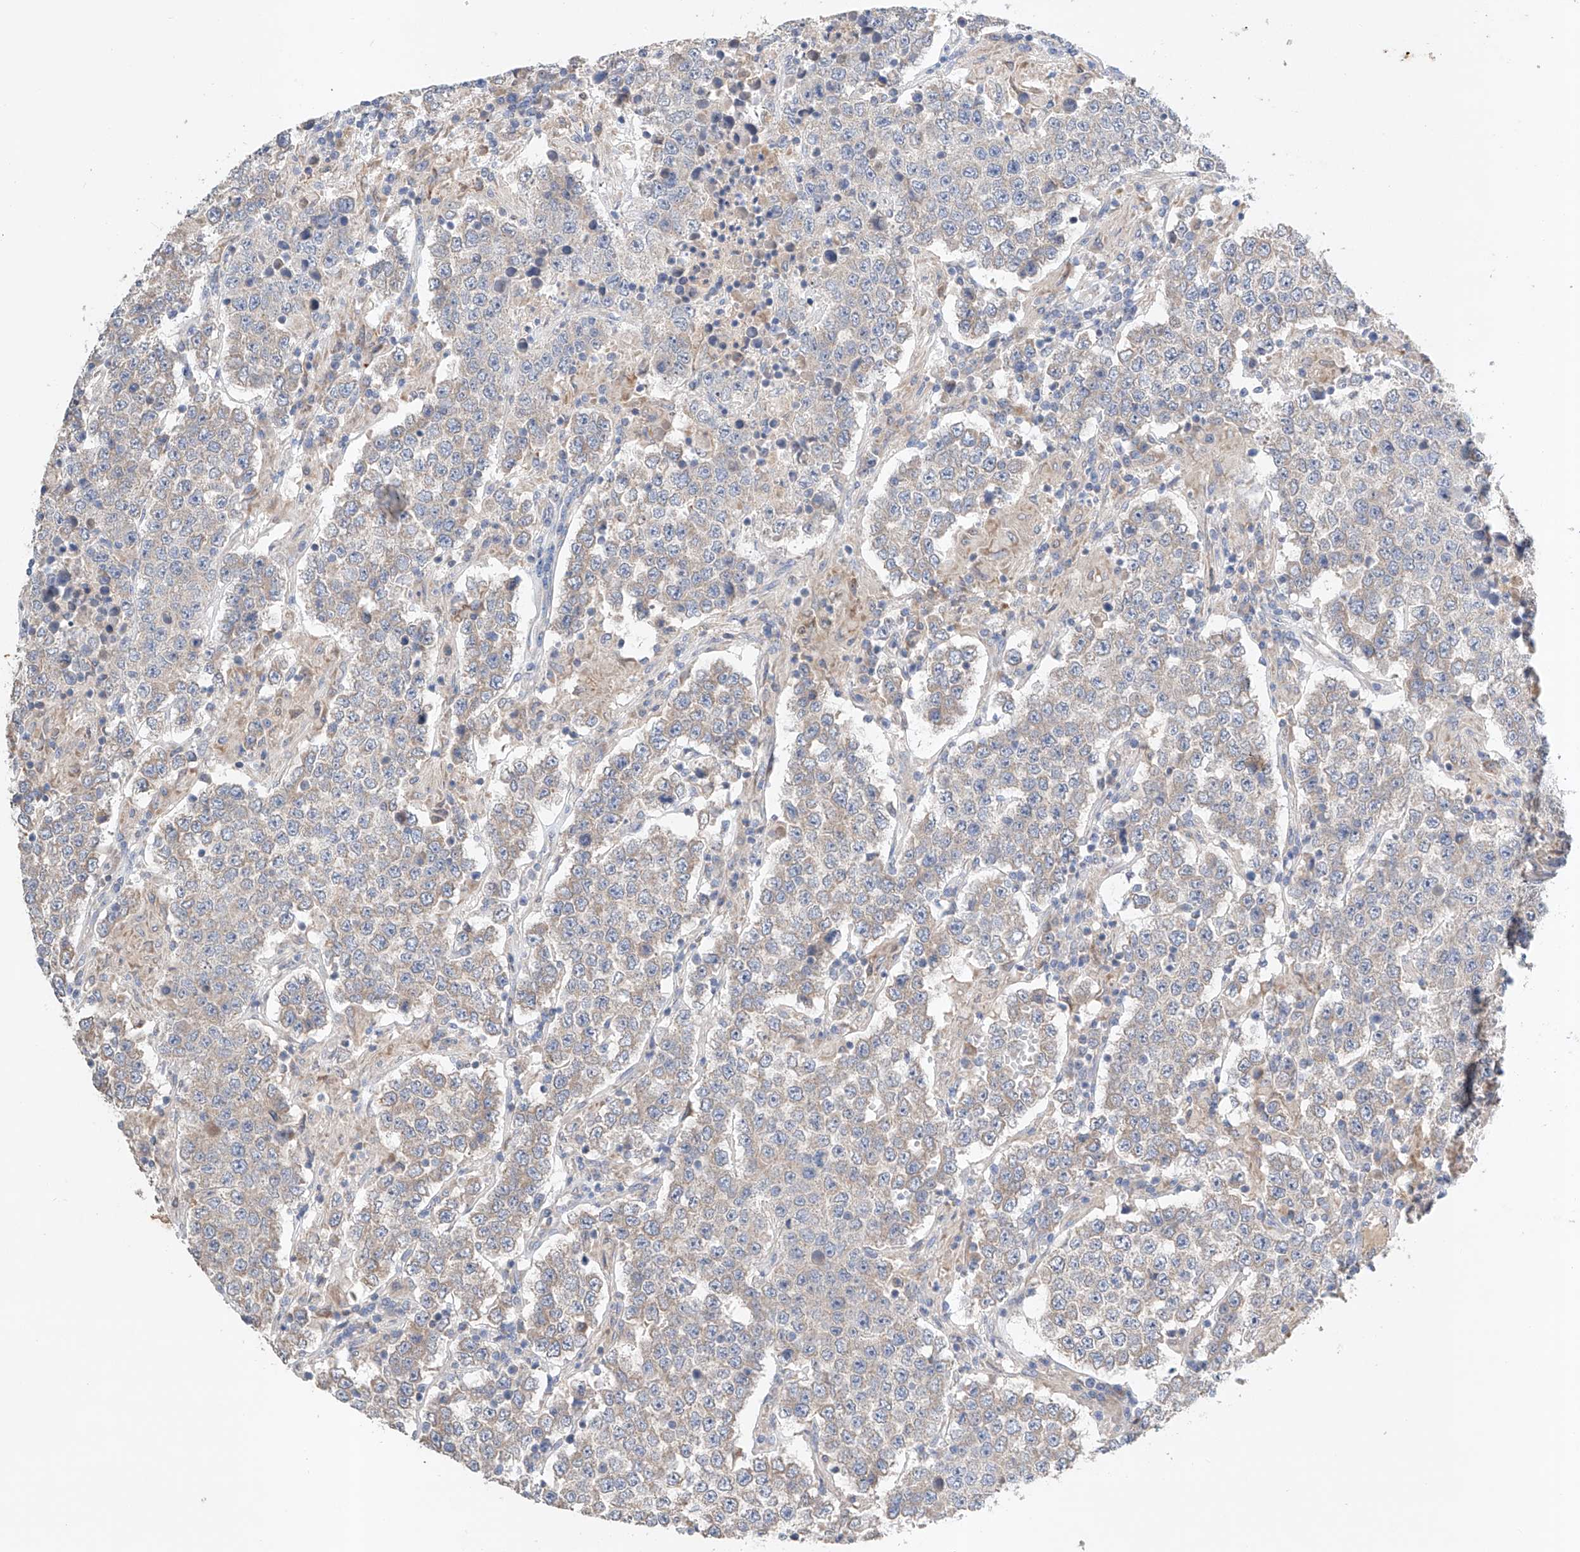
{"staining": {"intensity": "weak", "quantity": "25%-75%", "location": "cytoplasmic/membranous"}, "tissue": "testis cancer", "cell_type": "Tumor cells", "image_type": "cancer", "snomed": [{"axis": "morphology", "description": "Normal tissue, NOS"}, {"axis": "morphology", "description": "Urothelial carcinoma, High grade"}, {"axis": "morphology", "description": "Seminoma, NOS"}, {"axis": "morphology", "description": "Carcinoma, Embryonal, NOS"}, {"axis": "topography", "description": "Urinary bladder"}, {"axis": "topography", "description": "Testis"}], "caption": "Testis seminoma stained for a protein reveals weak cytoplasmic/membranous positivity in tumor cells.", "gene": "GPC4", "patient": {"sex": "male", "age": 41}}